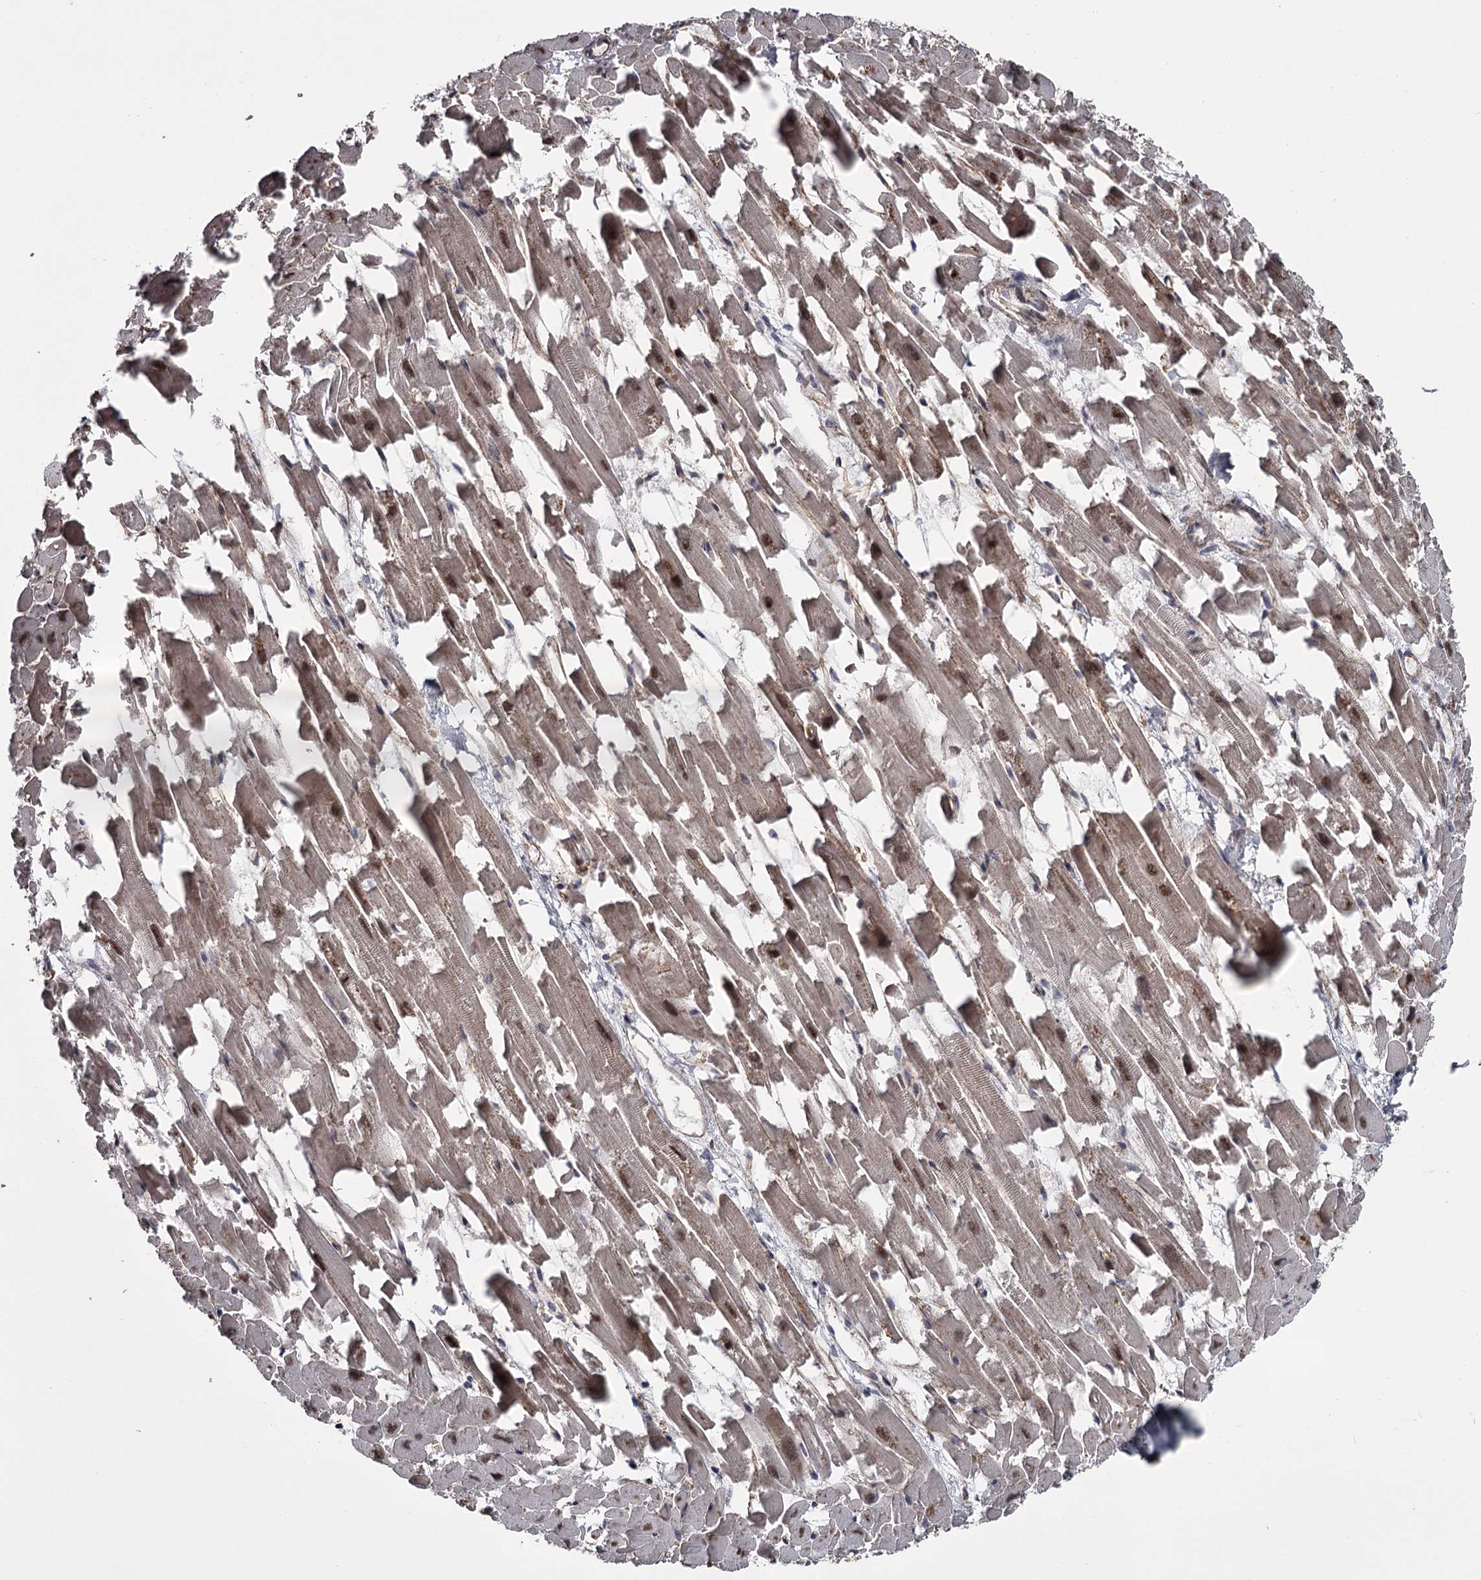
{"staining": {"intensity": "moderate", "quantity": ">75%", "location": "cytoplasmic/membranous,nuclear"}, "tissue": "heart muscle", "cell_type": "Cardiomyocytes", "image_type": "normal", "snomed": [{"axis": "morphology", "description": "Normal tissue, NOS"}, {"axis": "topography", "description": "Heart"}], "caption": "The photomicrograph reveals staining of normal heart muscle, revealing moderate cytoplasmic/membranous,nuclear protein expression (brown color) within cardiomyocytes. Immunohistochemistry stains the protein of interest in brown and the nuclei are stained blue.", "gene": "PRPF40B", "patient": {"sex": "female", "age": 64}}